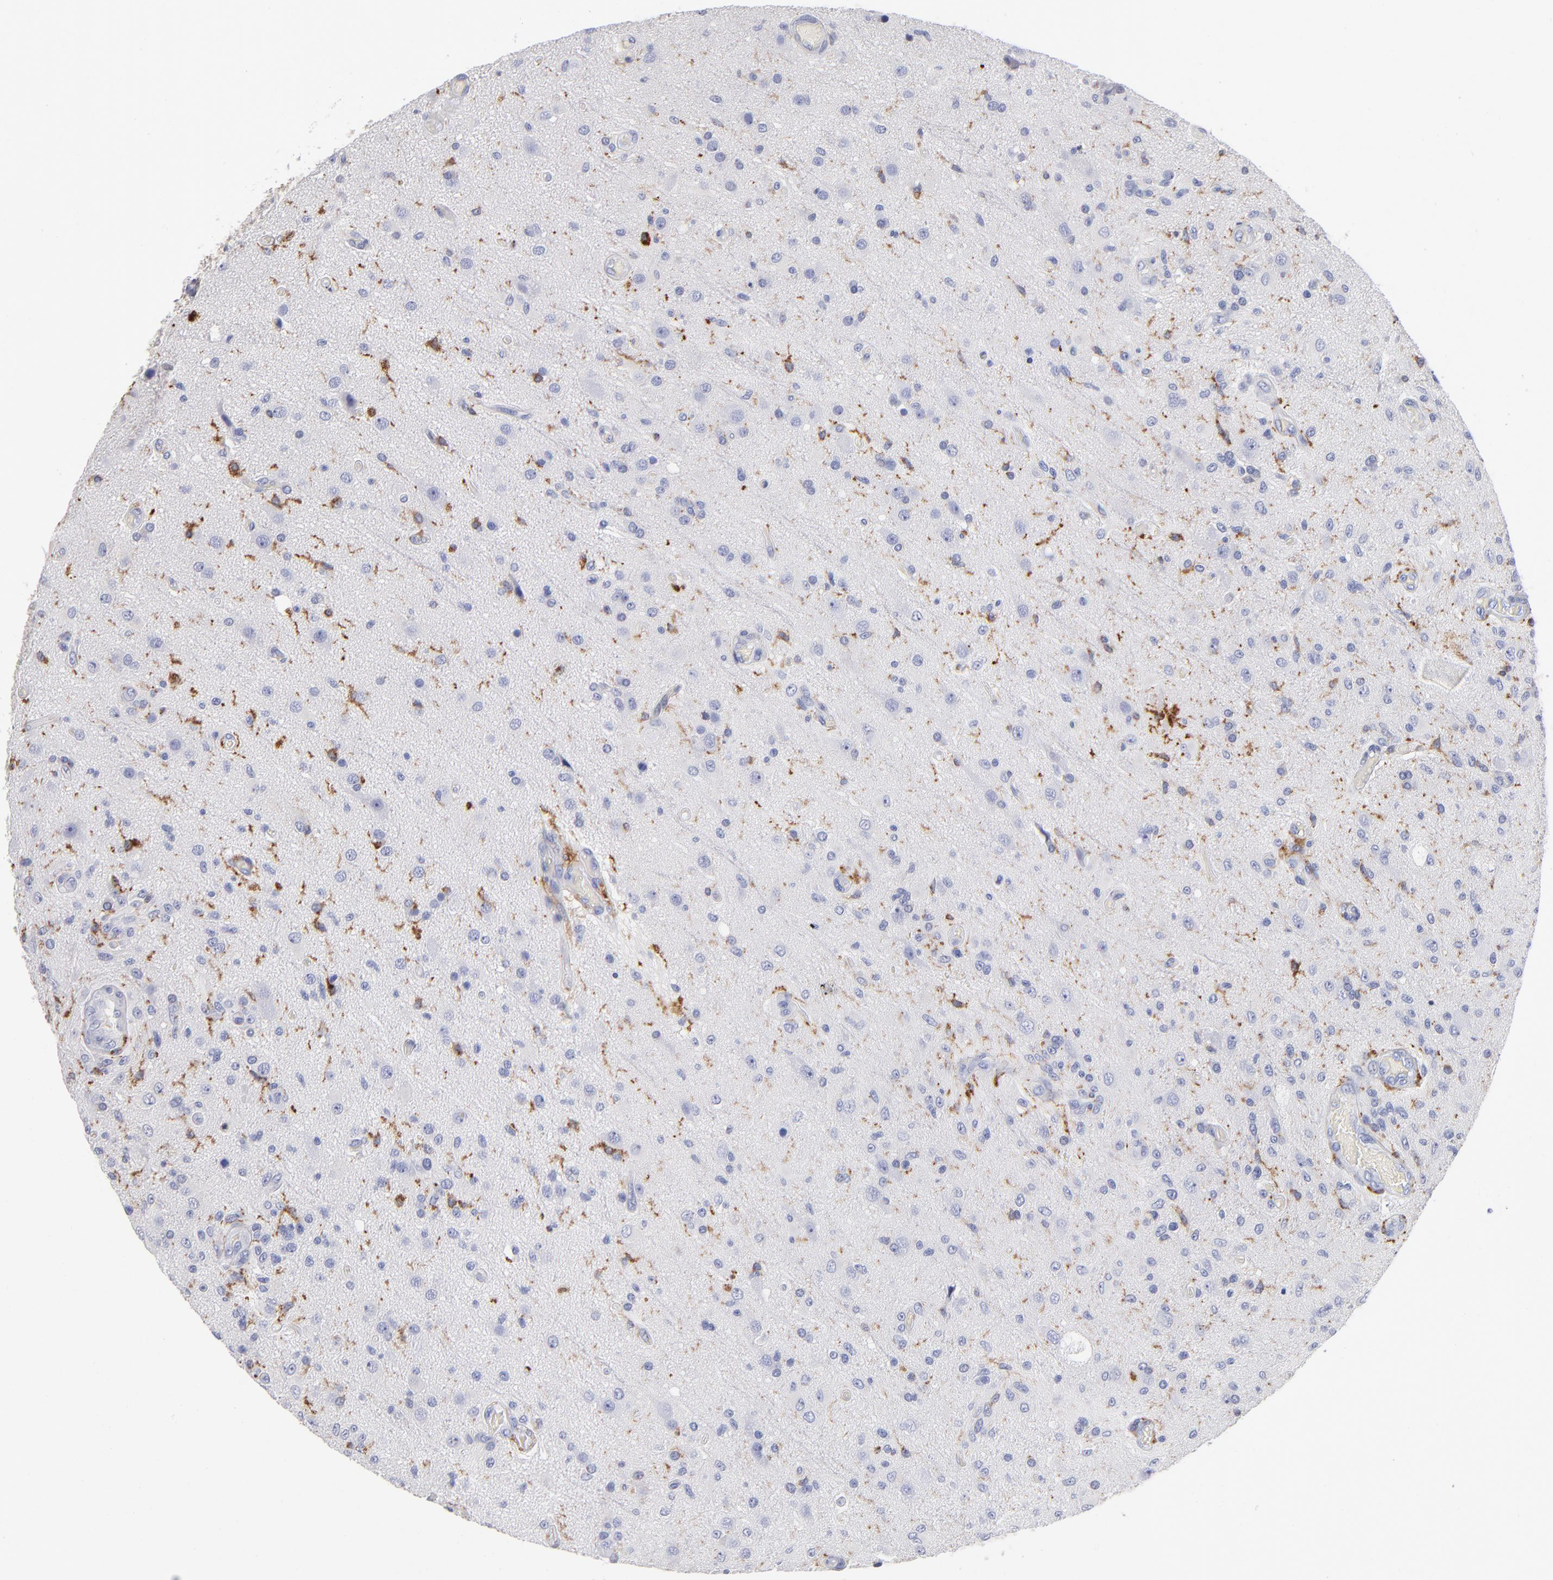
{"staining": {"intensity": "negative", "quantity": "none", "location": "none"}, "tissue": "glioma", "cell_type": "Tumor cells", "image_type": "cancer", "snomed": [{"axis": "morphology", "description": "Normal tissue, NOS"}, {"axis": "morphology", "description": "Glioma, malignant, High grade"}, {"axis": "topography", "description": "Cerebral cortex"}], "caption": "High magnification brightfield microscopy of malignant glioma (high-grade) stained with DAB (brown) and counterstained with hematoxylin (blue): tumor cells show no significant expression.", "gene": "CD180", "patient": {"sex": "male", "age": 77}}